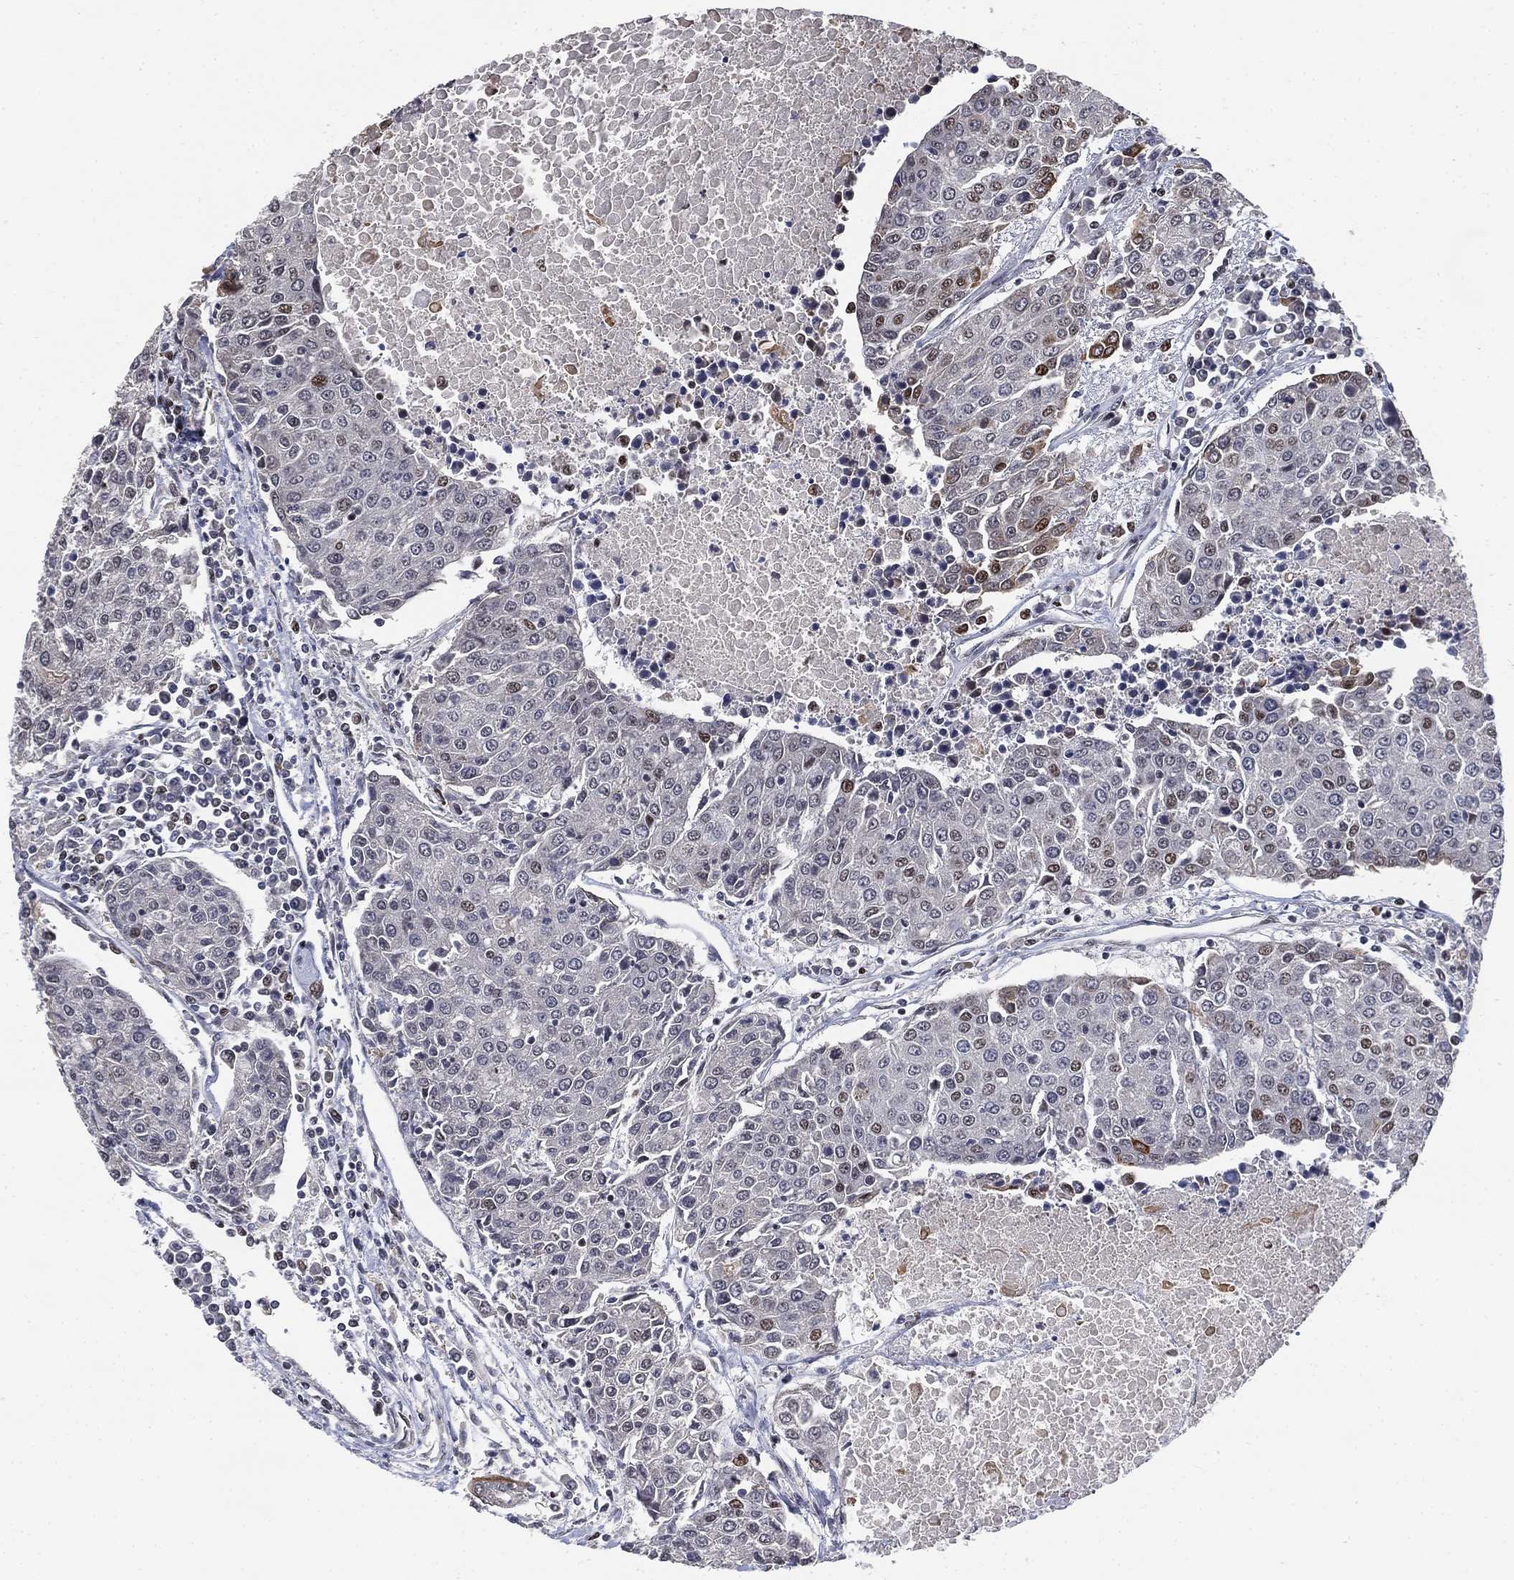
{"staining": {"intensity": "negative", "quantity": "none", "location": "none"}, "tissue": "urothelial cancer", "cell_type": "Tumor cells", "image_type": "cancer", "snomed": [{"axis": "morphology", "description": "Urothelial carcinoma, High grade"}, {"axis": "topography", "description": "Urinary bladder"}], "caption": "Immunohistochemistry image of neoplastic tissue: human high-grade urothelial carcinoma stained with DAB exhibits no significant protein staining in tumor cells.", "gene": "ZSCAN30", "patient": {"sex": "female", "age": 85}}